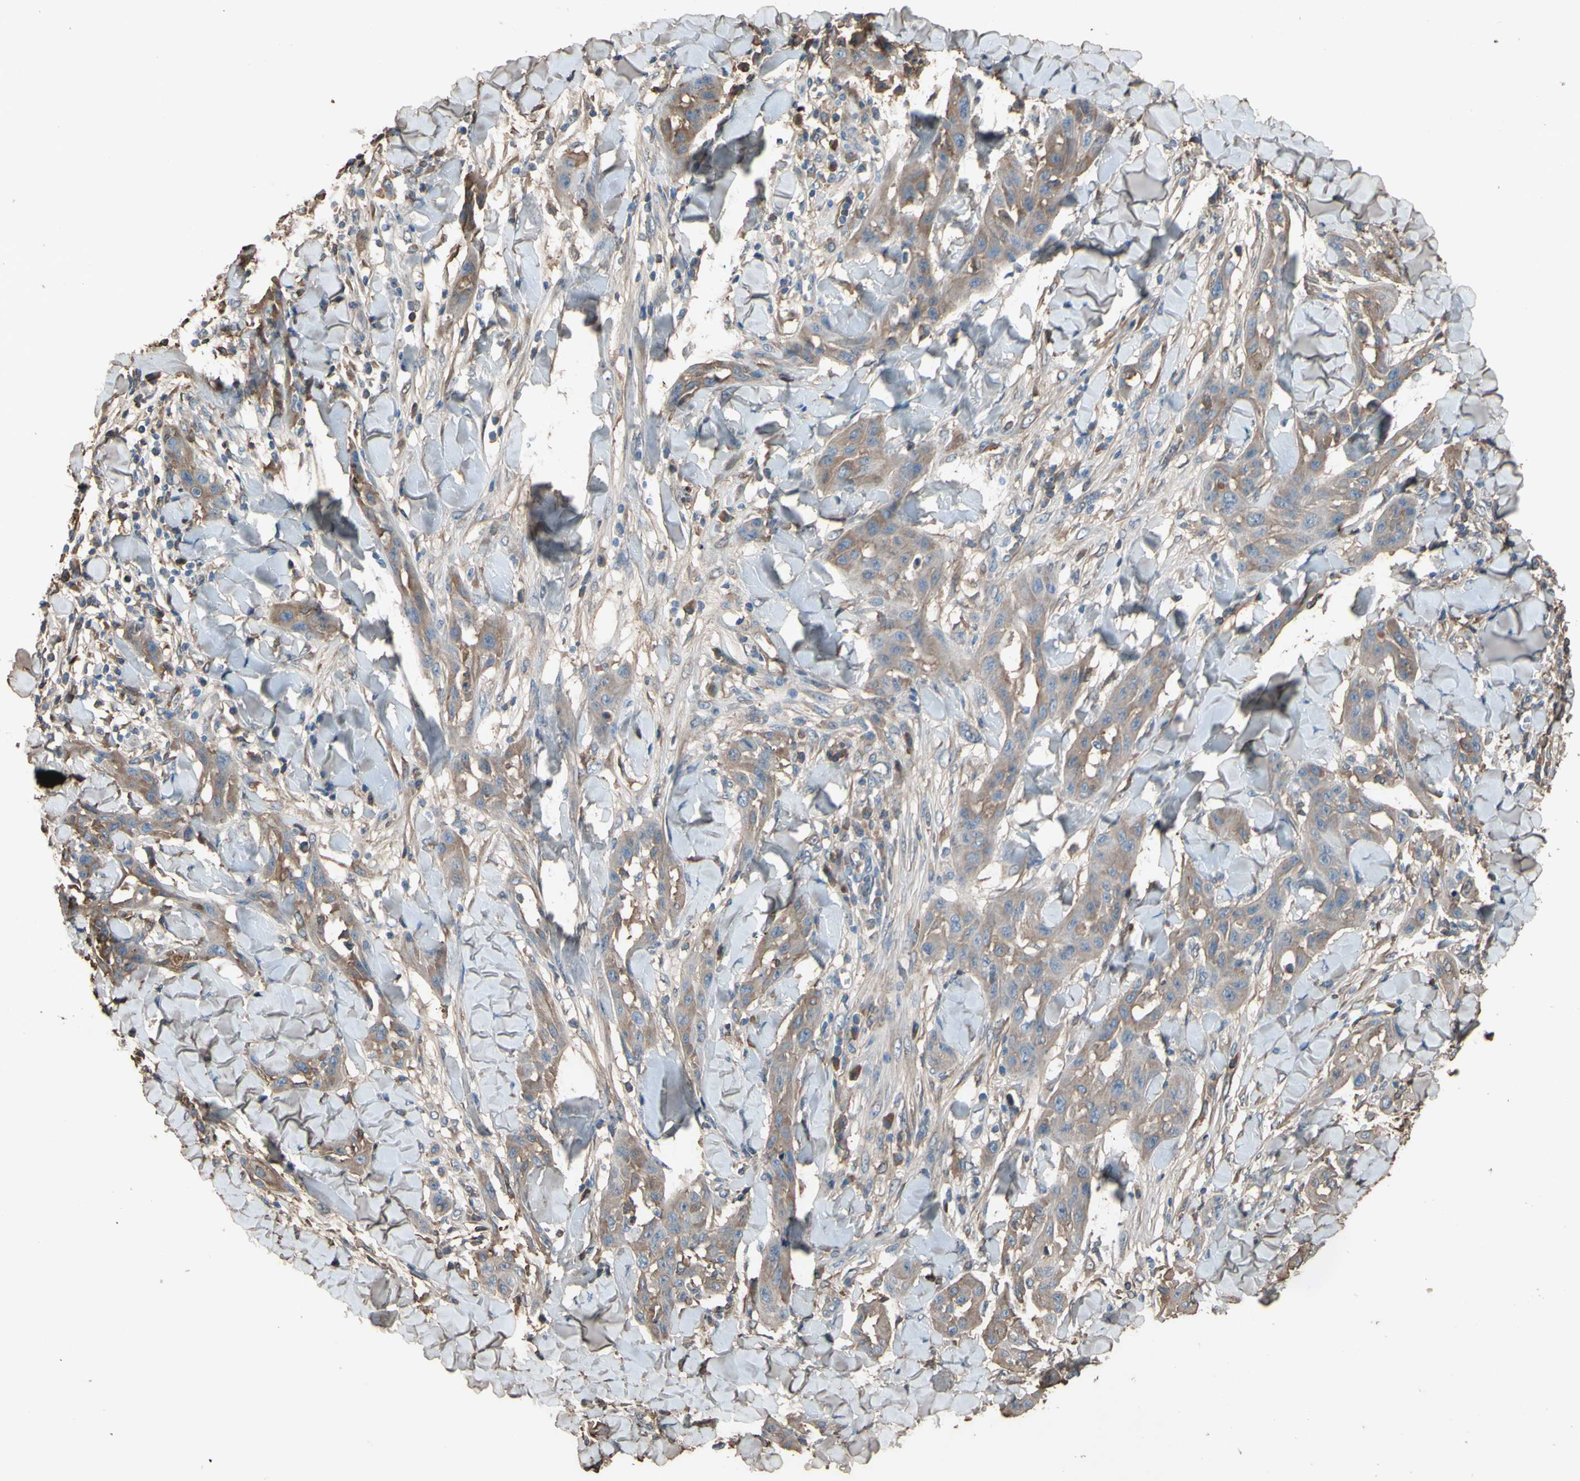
{"staining": {"intensity": "moderate", "quantity": "<25%", "location": "cytoplasmic/membranous"}, "tissue": "skin cancer", "cell_type": "Tumor cells", "image_type": "cancer", "snomed": [{"axis": "morphology", "description": "Squamous cell carcinoma, NOS"}, {"axis": "topography", "description": "Skin"}], "caption": "IHC image of neoplastic tissue: skin squamous cell carcinoma stained using IHC displays low levels of moderate protein expression localized specifically in the cytoplasmic/membranous of tumor cells, appearing as a cytoplasmic/membranous brown color.", "gene": "PTGDS", "patient": {"sex": "male", "age": 24}}